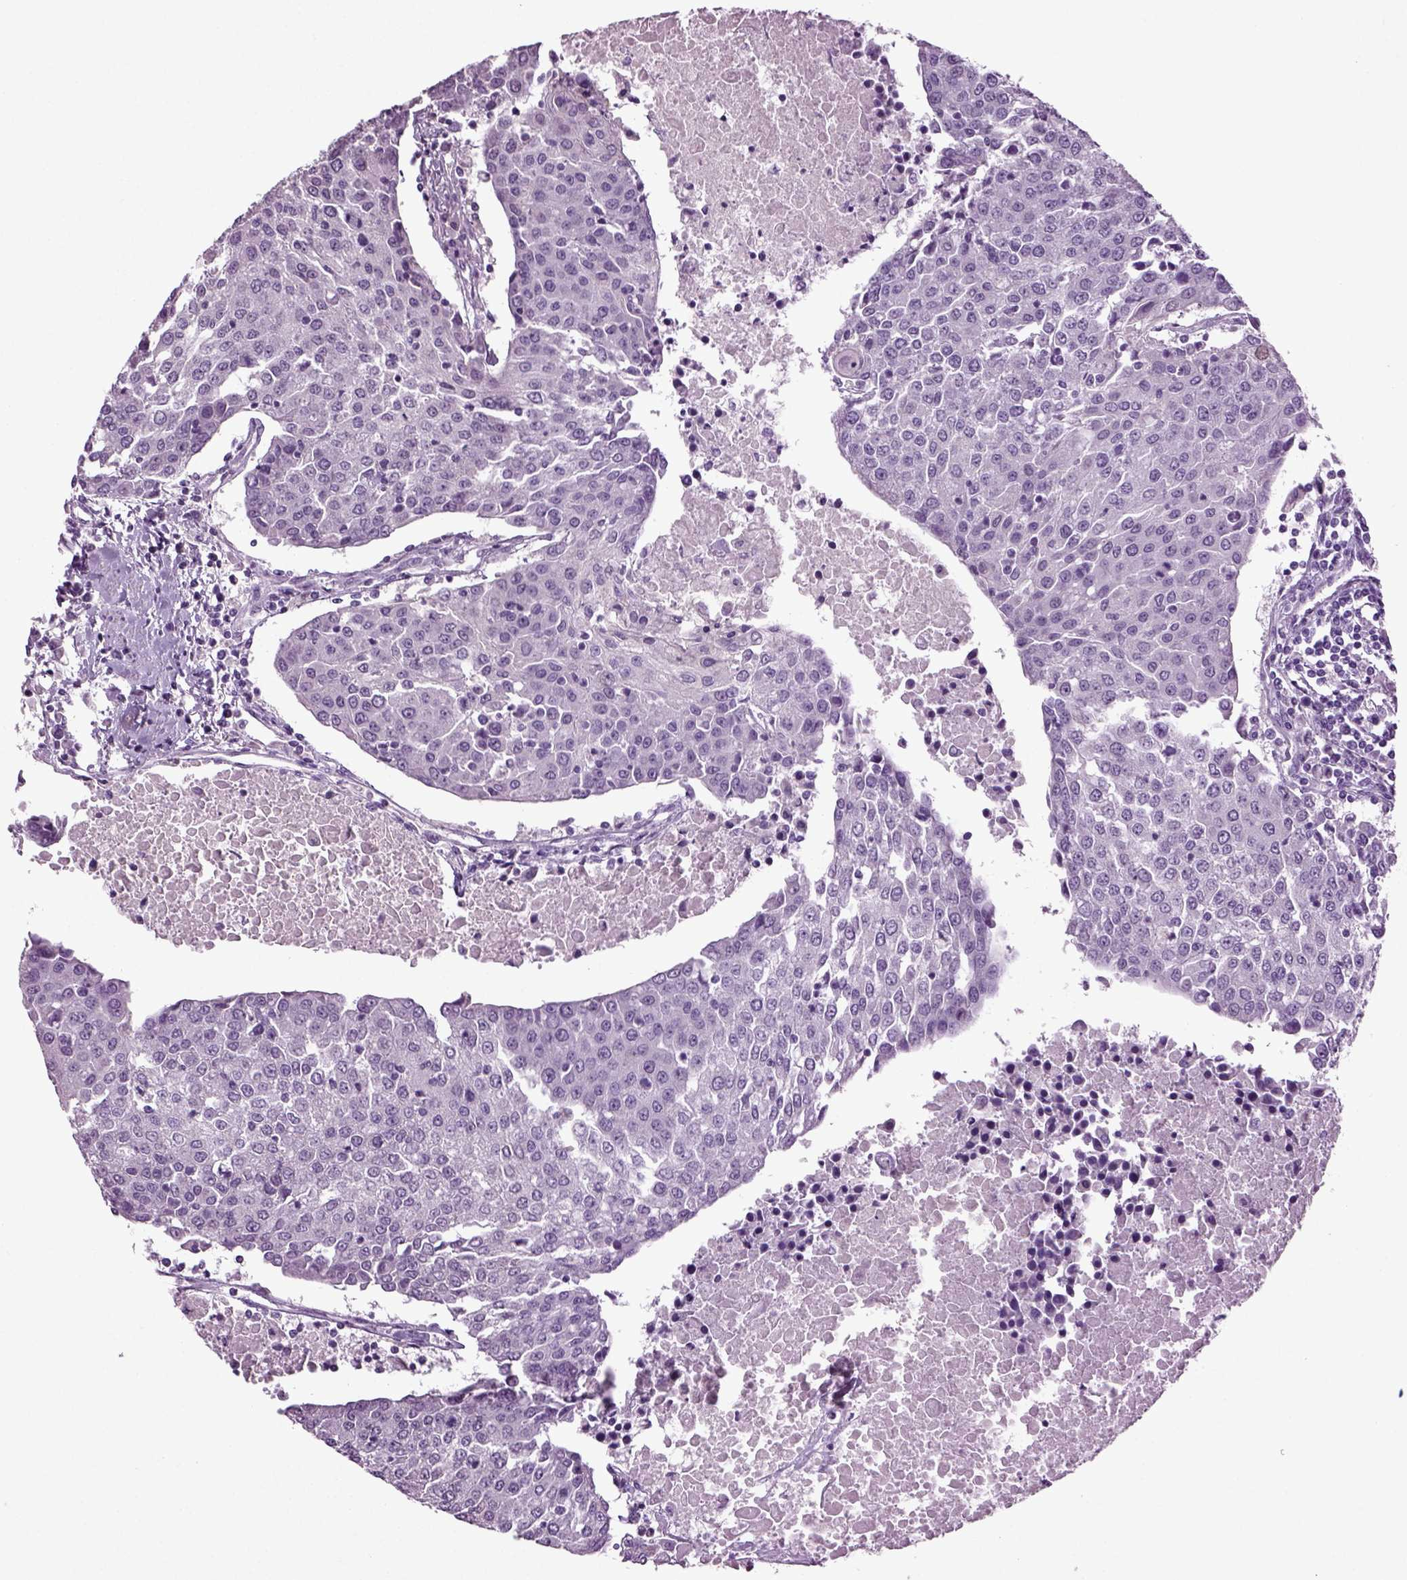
{"staining": {"intensity": "negative", "quantity": "none", "location": "none"}, "tissue": "urothelial cancer", "cell_type": "Tumor cells", "image_type": "cancer", "snomed": [{"axis": "morphology", "description": "Urothelial carcinoma, High grade"}, {"axis": "topography", "description": "Urinary bladder"}], "caption": "Immunohistochemical staining of human urothelial carcinoma (high-grade) reveals no significant staining in tumor cells.", "gene": "SLC17A6", "patient": {"sex": "female", "age": 85}}